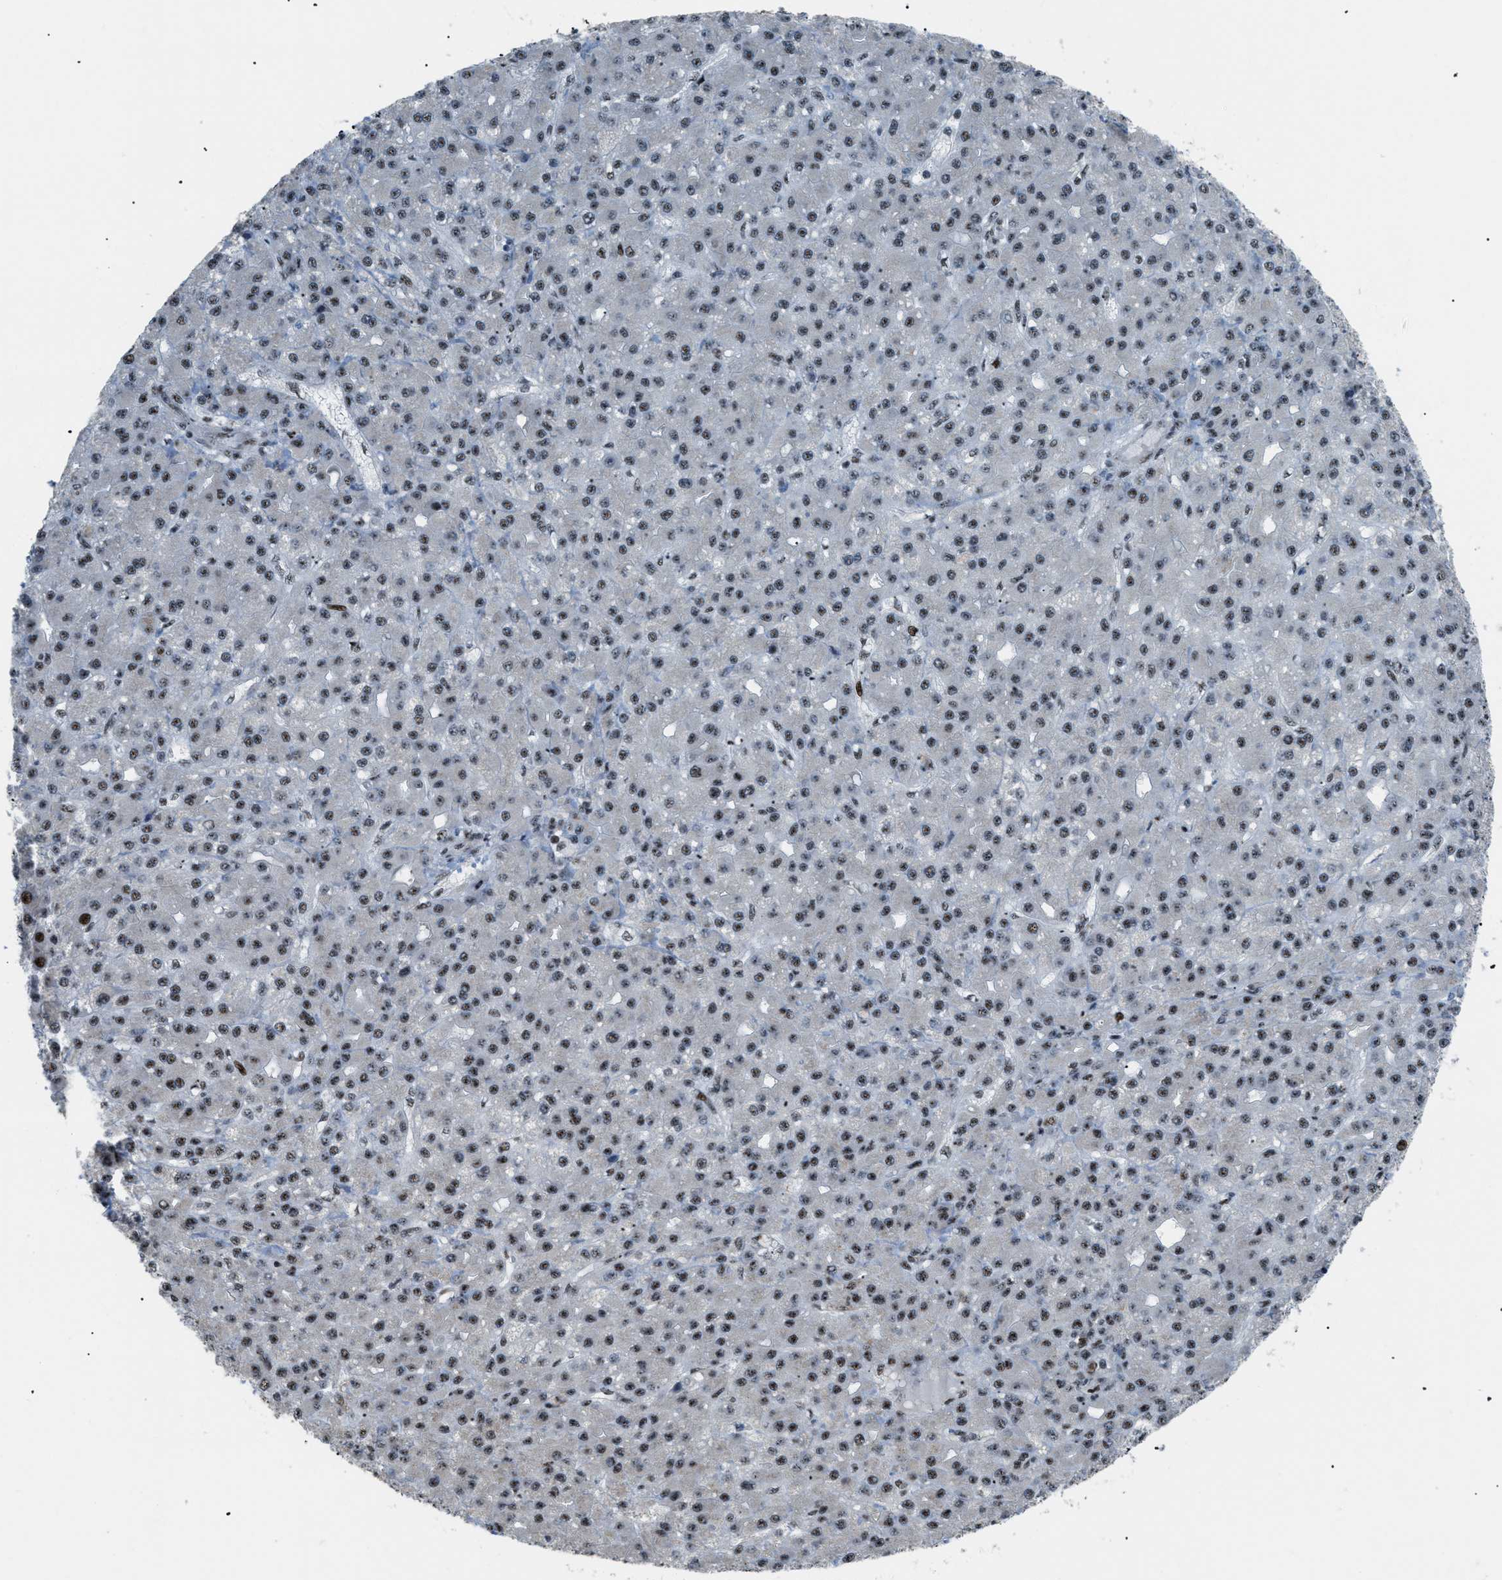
{"staining": {"intensity": "moderate", "quantity": ">75%", "location": "nuclear"}, "tissue": "liver cancer", "cell_type": "Tumor cells", "image_type": "cancer", "snomed": [{"axis": "morphology", "description": "Carcinoma, Hepatocellular, NOS"}, {"axis": "topography", "description": "Liver"}], "caption": "Human liver hepatocellular carcinoma stained with a brown dye reveals moderate nuclear positive positivity in approximately >75% of tumor cells.", "gene": "CDR2", "patient": {"sex": "male", "age": 67}}